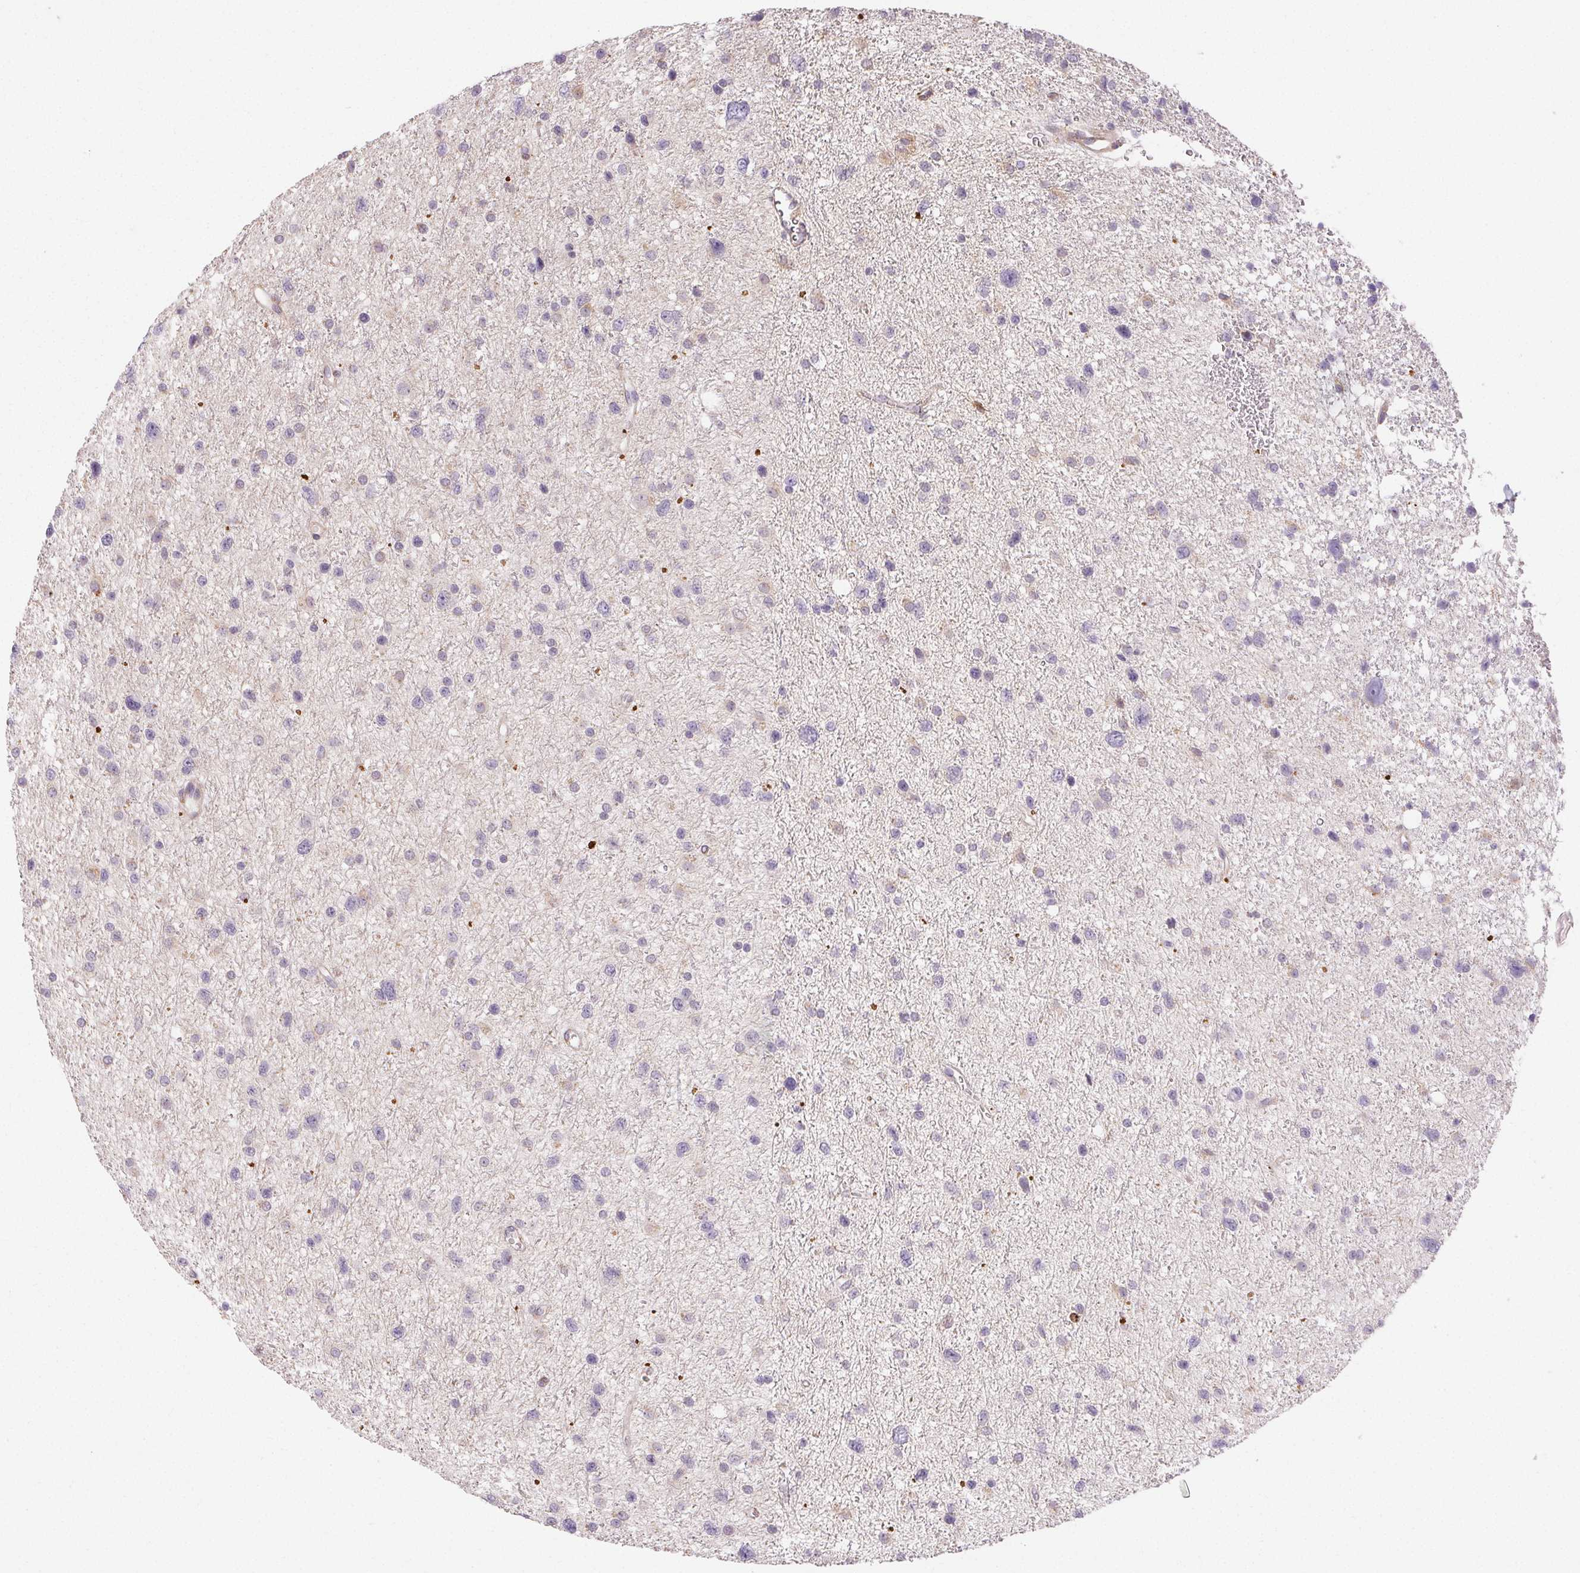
{"staining": {"intensity": "negative", "quantity": "none", "location": "none"}, "tissue": "glioma", "cell_type": "Tumor cells", "image_type": "cancer", "snomed": [{"axis": "morphology", "description": "Glioma, malignant, Low grade"}, {"axis": "topography", "description": "Brain"}], "caption": "Micrograph shows no significant protein expression in tumor cells of malignant low-grade glioma. (Immunohistochemistry (ihc), brightfield microscopy, high magnification).", "gene": "RPGRIP1", "patient": {"sex": "female", "age": 55}}